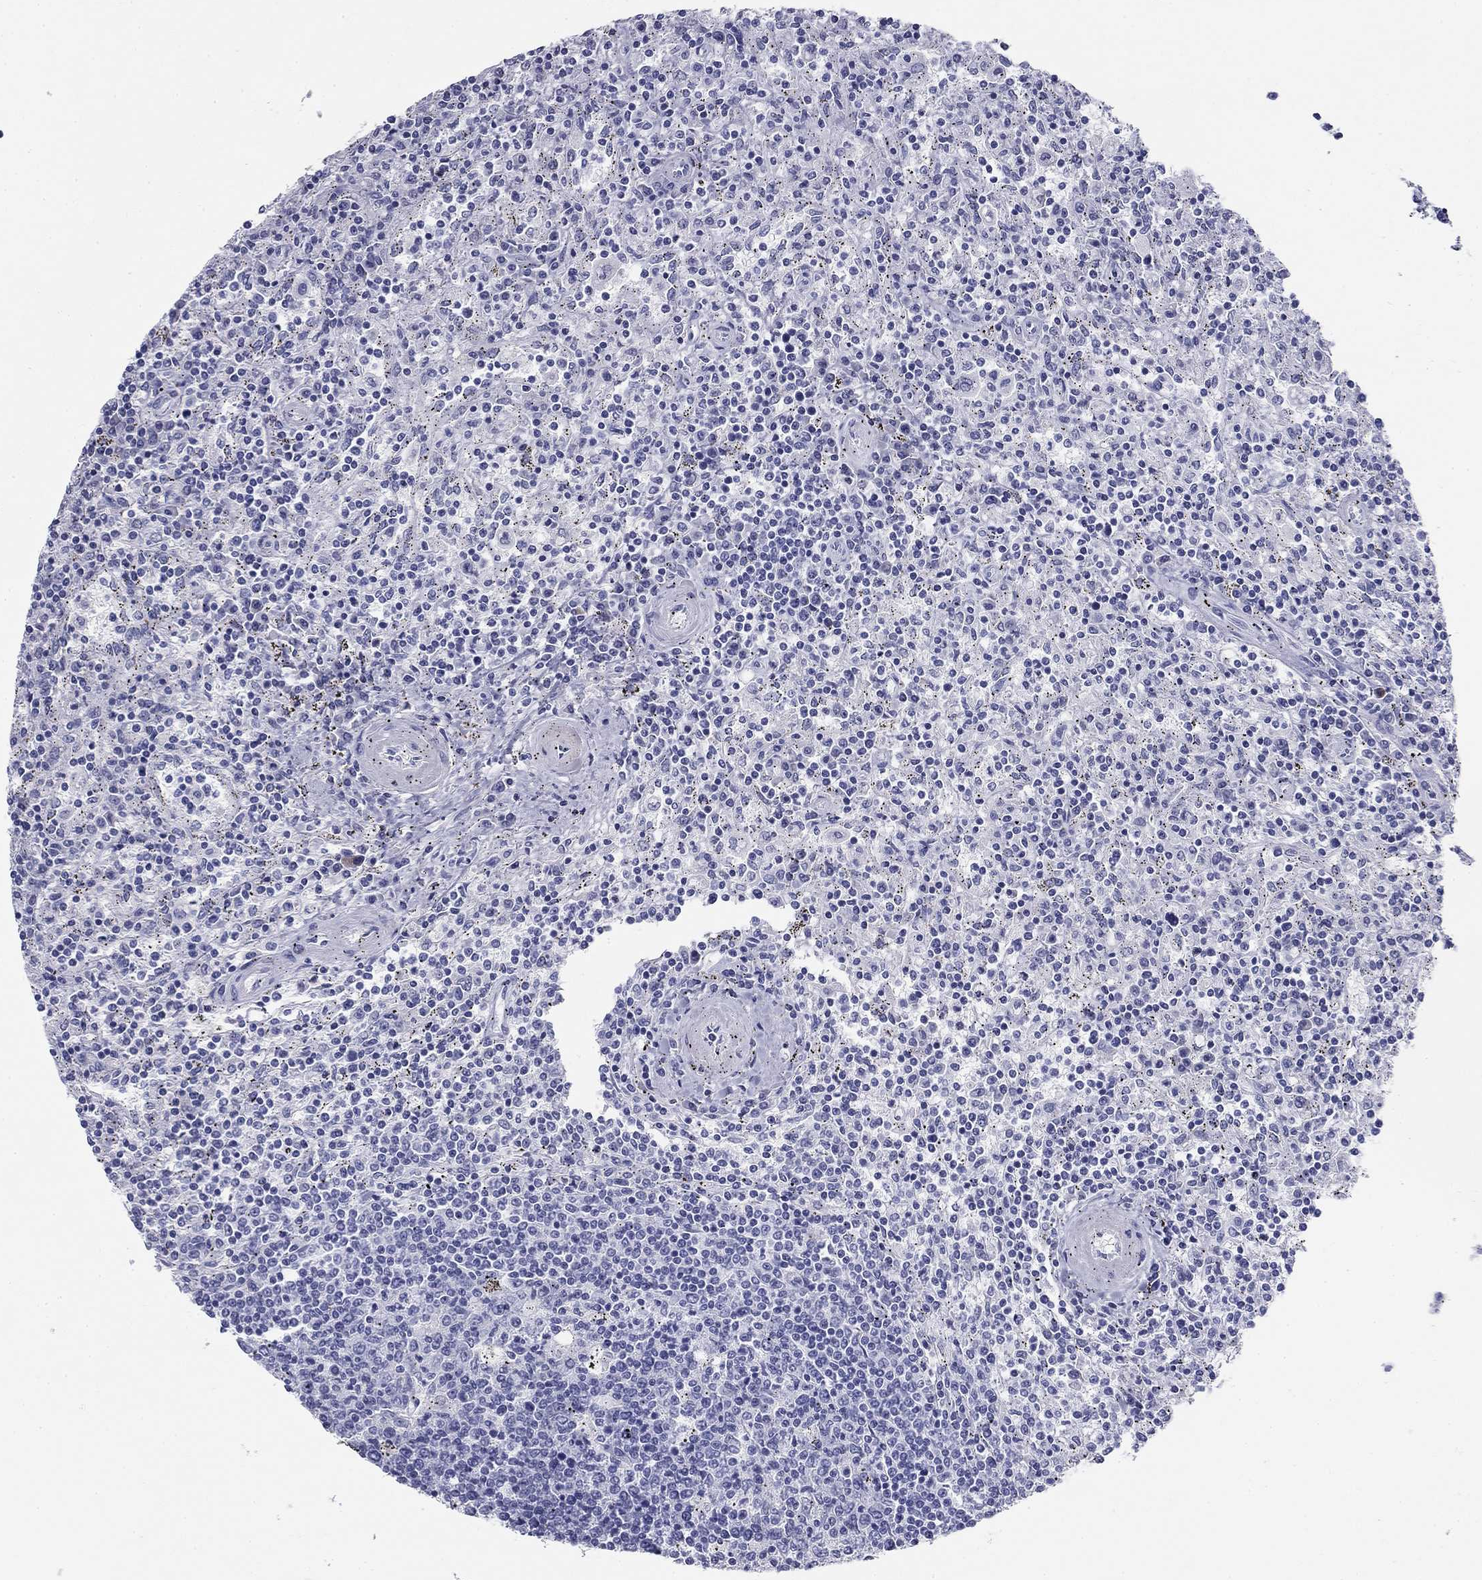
{"staining": {"intensity": "negative", "quantity": "none", "location": "none"}, "tissue": "lymphoma", "cell_type": "Tumor cells", "image_type": "cancer", "snomed": [{"axis": "morphology", "description": "Malignant lymphoma, non-Hodgkin's type, Low grade"}, {"axis": "topography", "description": "Spleen"}], "caption": "The image exhibits no staining of tumor cells in lymphoma. (DAB immunohistochemistry (IHC) visualized using brightfield microscopy, high magnification).", "gene": "ZP2", "patient": {"sex": "male", "age": 62}}